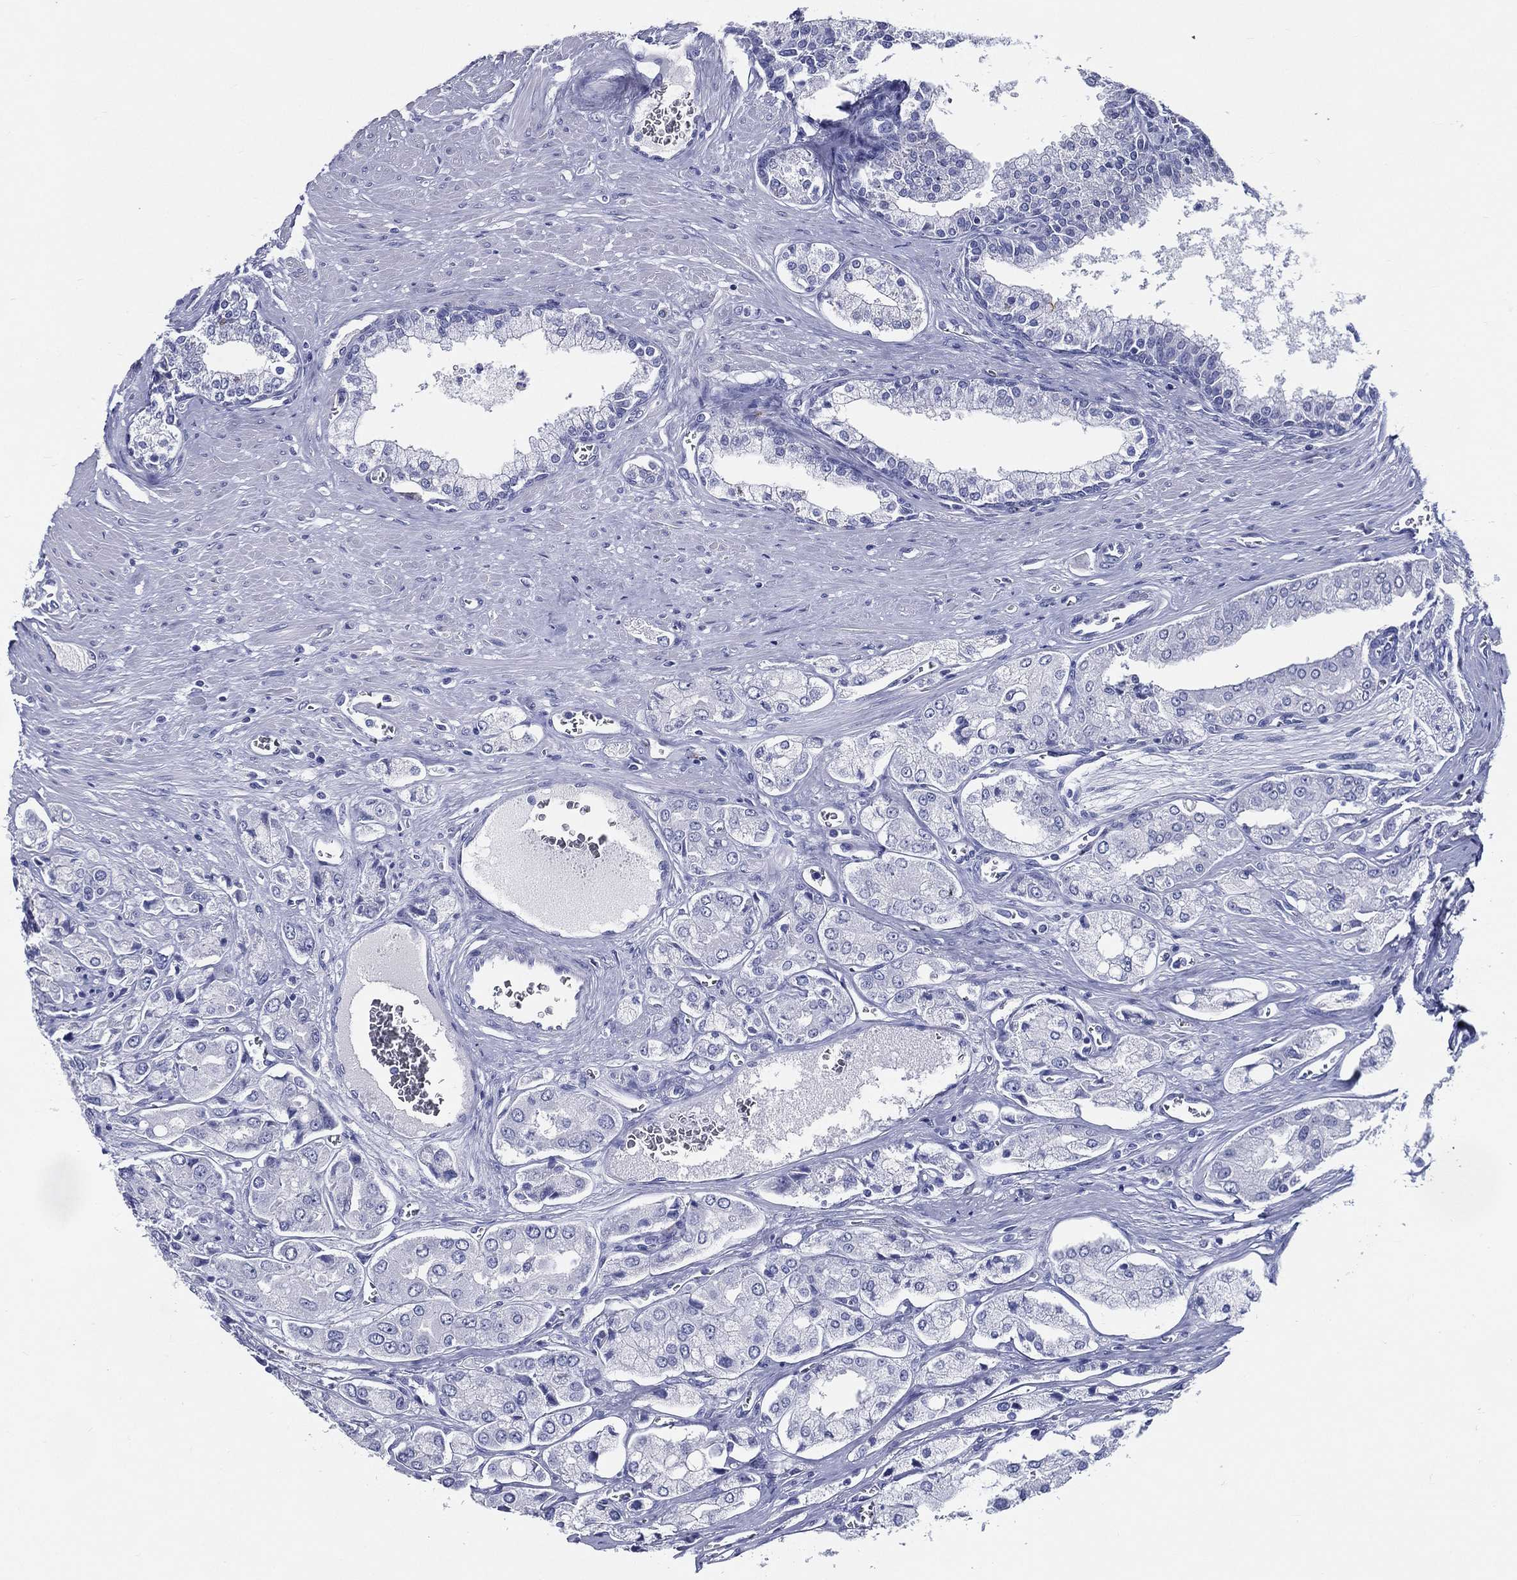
{"staining": {"intensity": "negative", "quantity": "none", "location": "none"}, "tissue": "prostate cancer", "cell_type": "Tumor cells", "image_type": "cancer", "snomed": [{"axis": "morphology", "description": "Adenocarcinoma, NOS"}, {"axis": "topography", "description": "Prostate and seminal vesicle, NOS"}, {"axis": "topography", "description": "Prostate"}], "caption": "Immunohistochemistry (IHC) image of prostate adenocarcinoma stained for a protein (brown), which demonstrates no positivity in tumor cells.", "gene": "ACE2", "patient": {"sex": "male", "age": 67}}